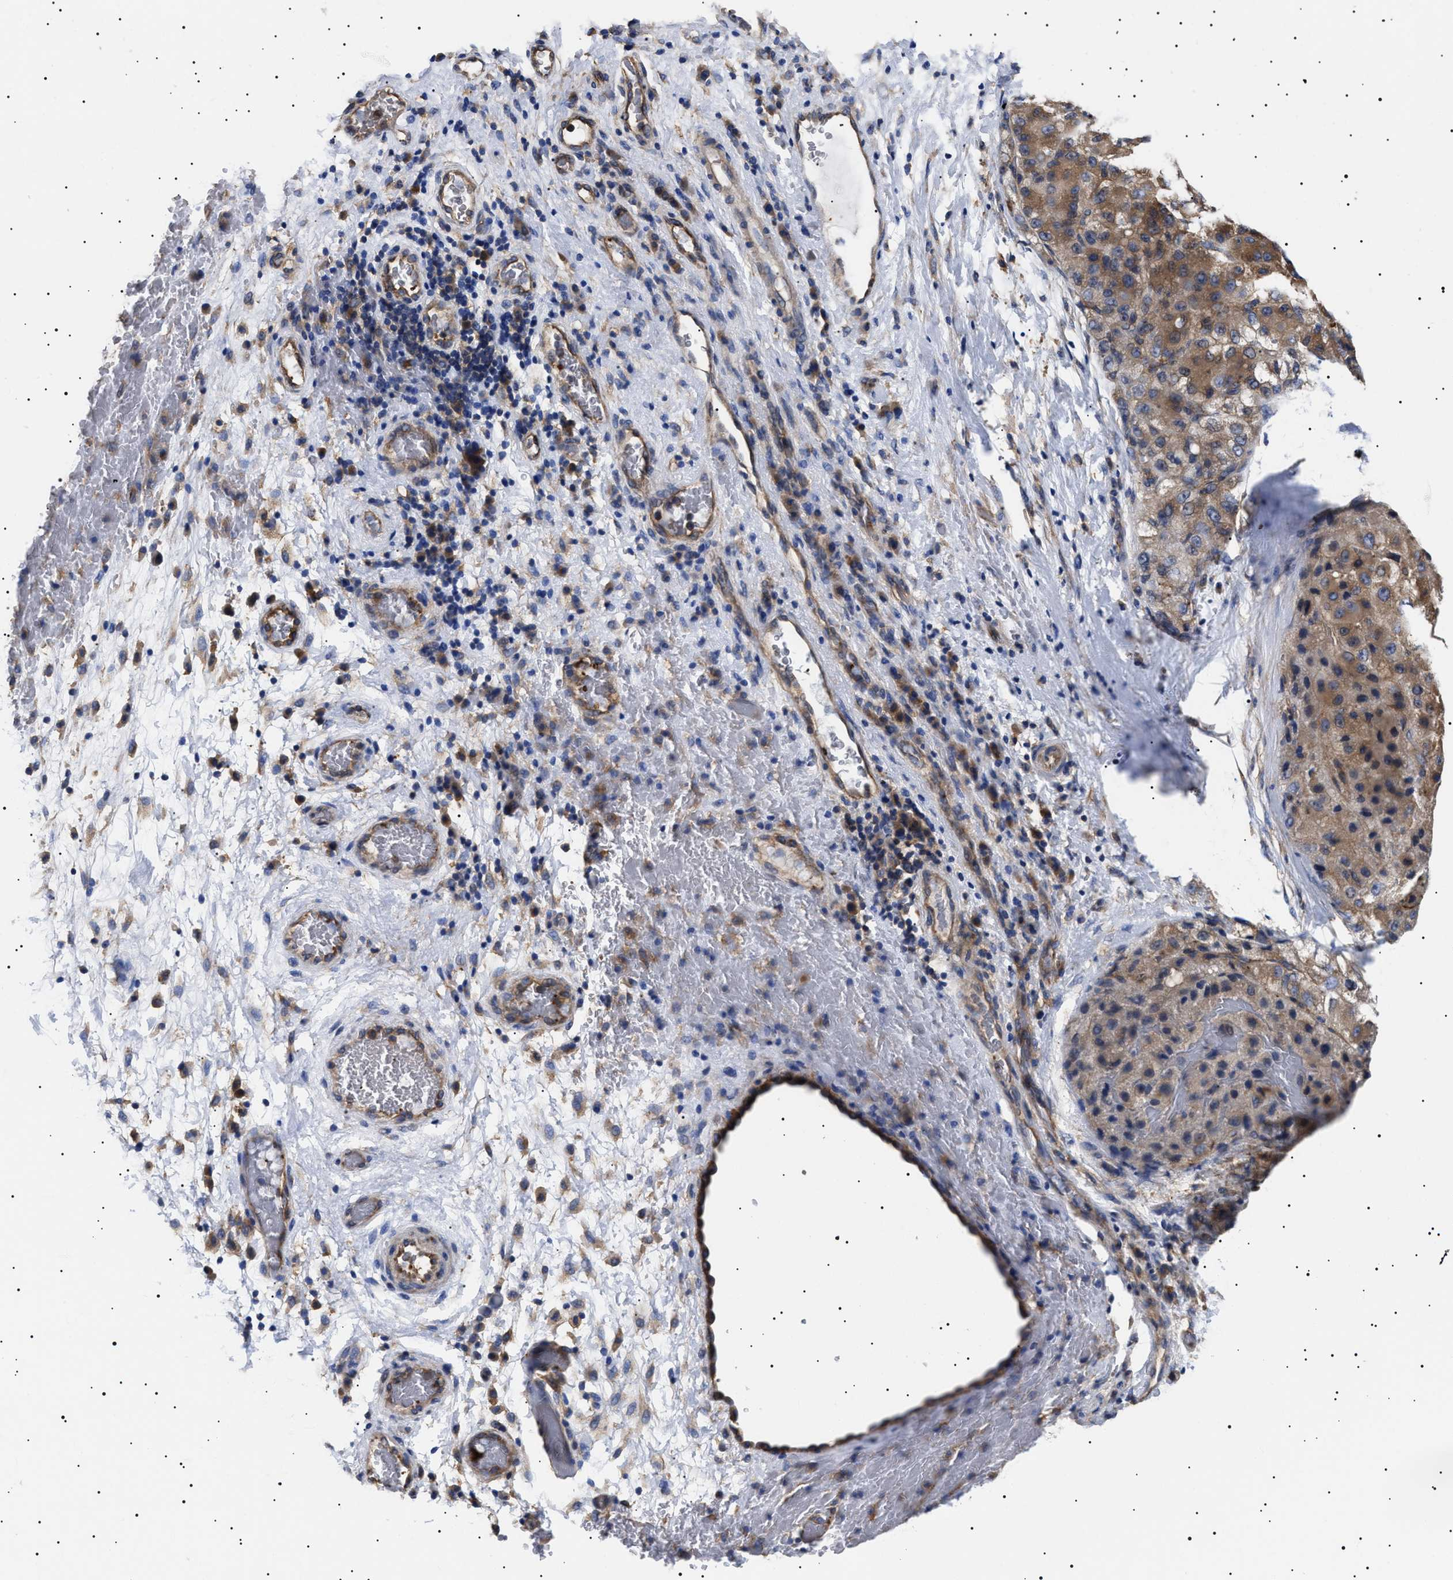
{"staining": {"intensity": "moderate", "quantity": ">75%", "location": "cytoplasmic/membranous"}, "tissue": "liver cancer", "cell_type": "Tumor cells", "image_type": "cancer", "snomed": [{"axis": "morphology", "description": "Carcinoma, Hepatocellular, NOS"}, {"axis": "topography", "description": "Liver"}], "caption": "Immunohistochemical staining of hepatocellular carcinoma (liver) reveals medium levels of moderate cytoplasmic/membranous protein expression in approximately >75% of tumor cells.", "gene": "TPP2", "patient": {"sex": "male", "age": 80}}